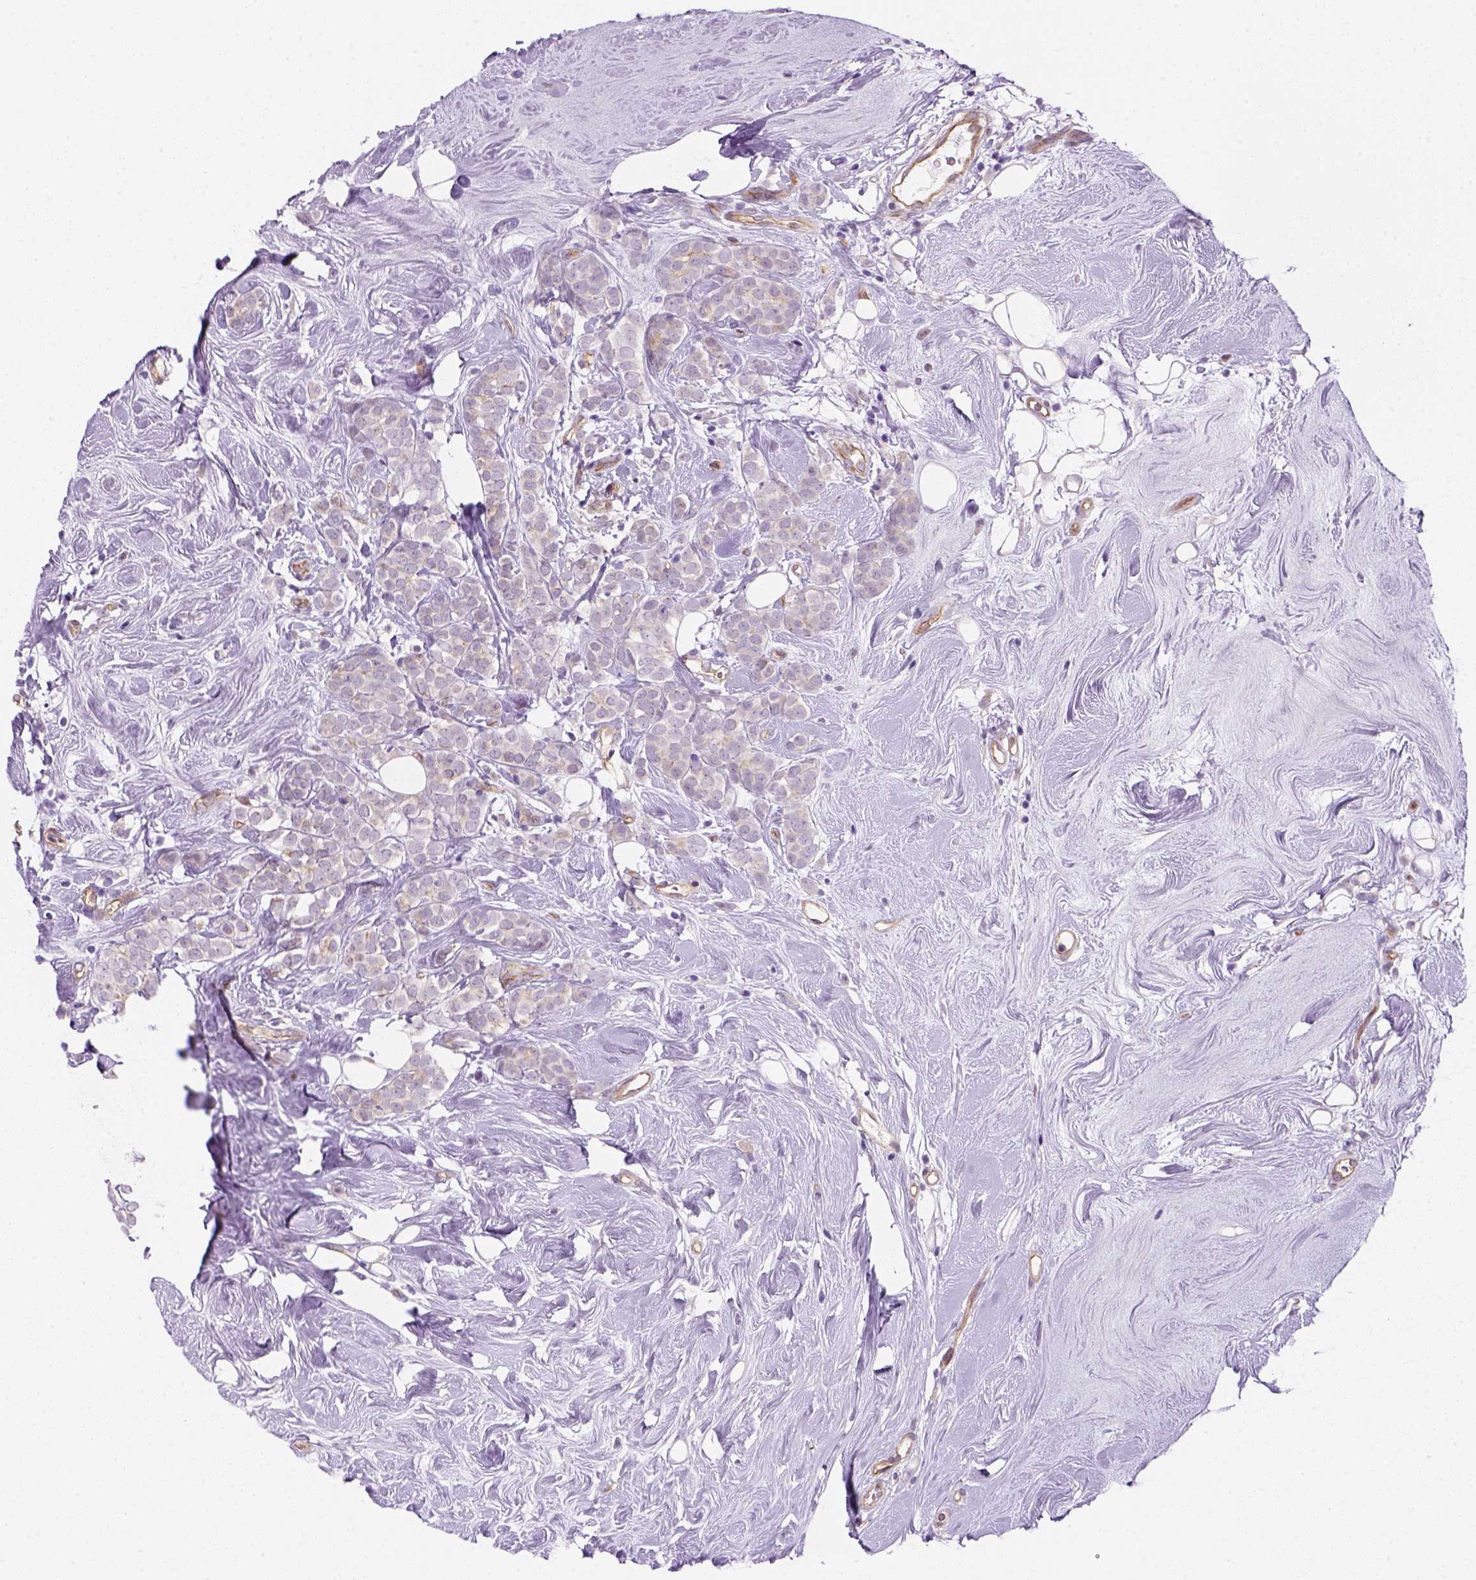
{"staining": {"intensity": "negative", "quantity": "none", "location": "none"}, "tissue": "breast cancer", "cell_type": "Tumor cells", "image_type": "cancer", "snomed": [{"axis": "morphology", "description": "Lobular carcinoma"}, {"axis": "topography", "description": "Breast"}], "caption": "Tumor cells are negative for protein expression in human lobular carcinoma (breast). Nuclei are stained in blue.", "gene": "VSTM5", "patient": {"sex": "female", "age": 49}}